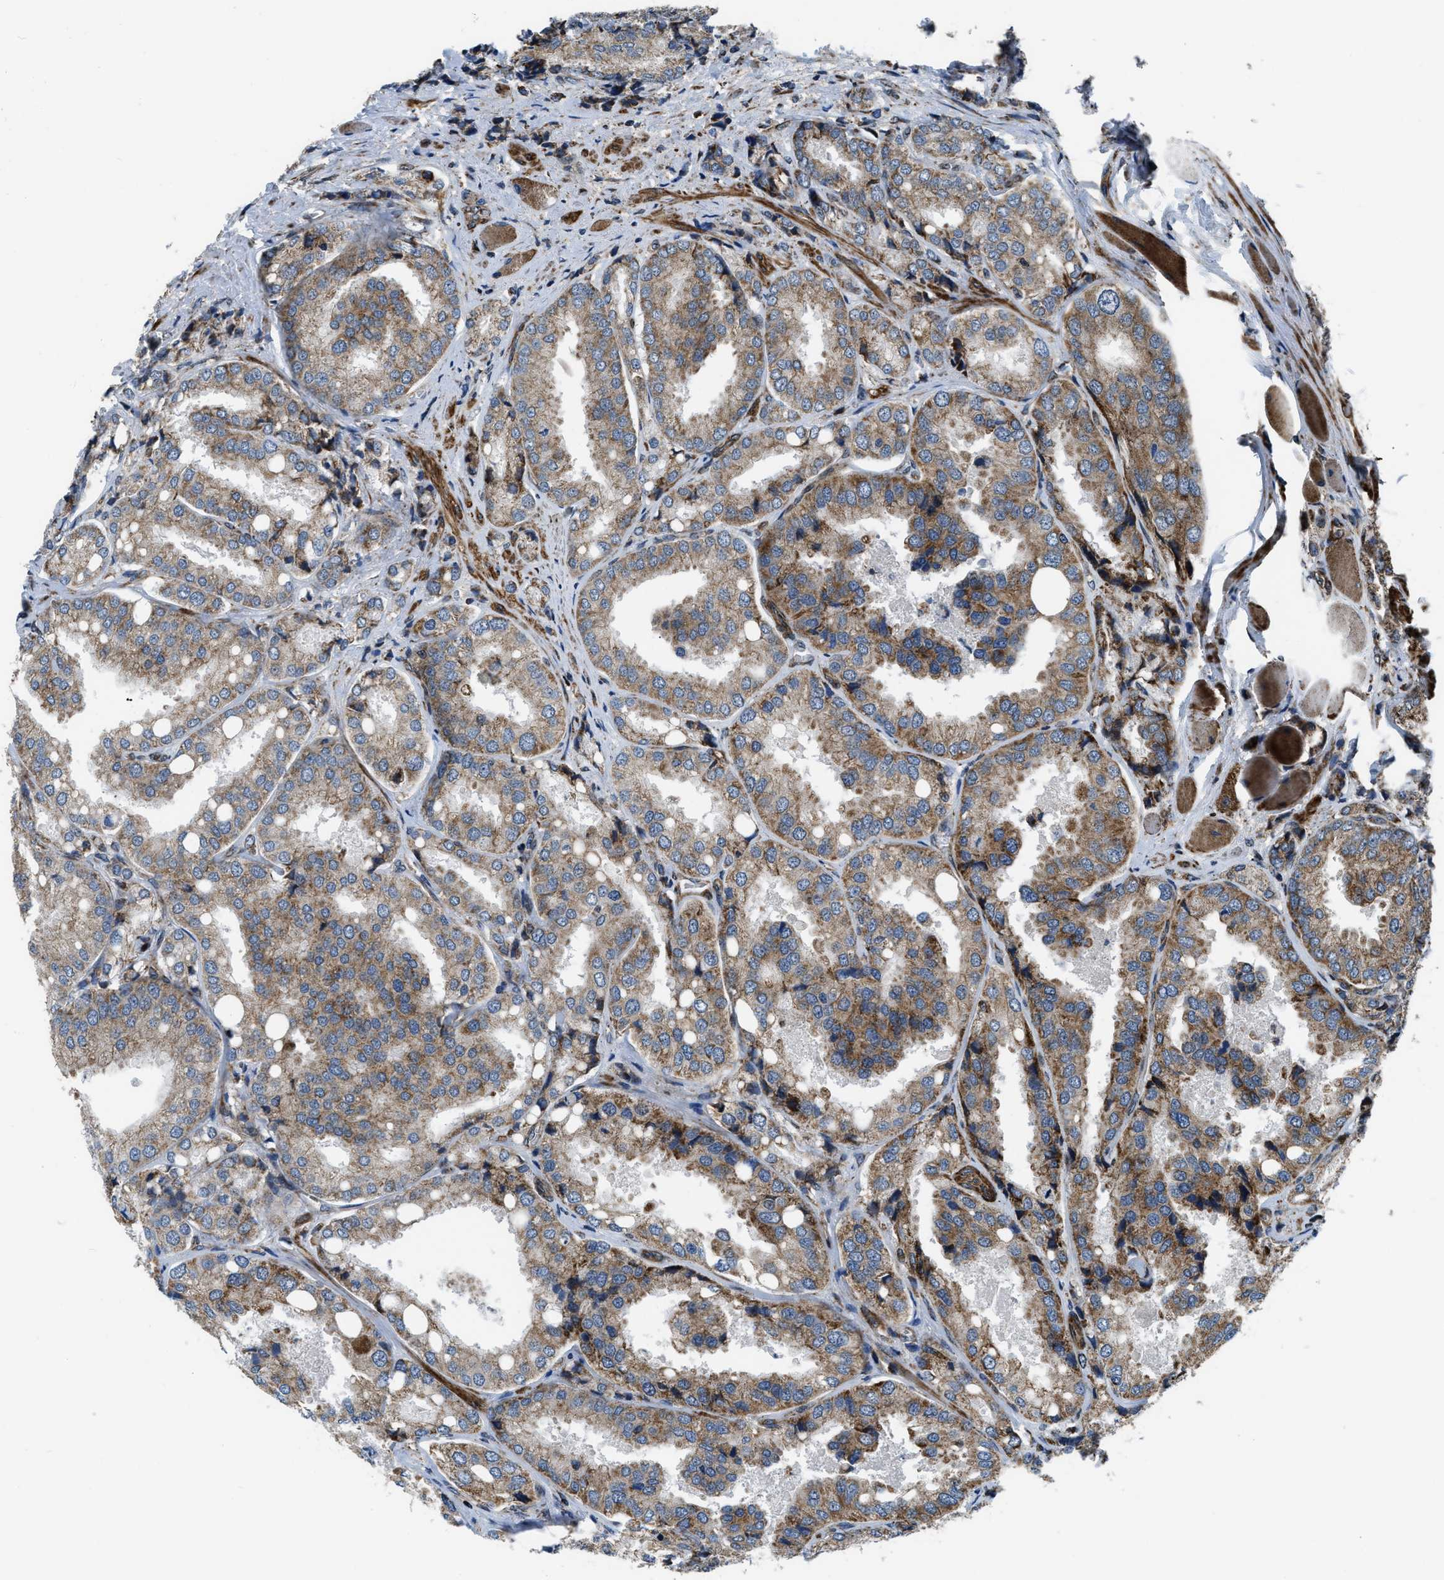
{"staining": {"intensity": "moderate", "quantity": ">75%", "location": "cytoplasmic/membranous"}, "tissue": "prostate cancer", "cell_type": "Tumor cells", "image_type": "cancer", "snomed": [{"axis": "morphology", "description": "Adenocarcinoma, High grade"}, {"axis": "topography", "description": "Prostate"}], "caption": "Protein staining displays moderate cytoplasmic/membranous expression in about >75% of tumor cells in prostate high-grade adenocarcinoma.", "gene": "GSDME", "patient": {"sex": "male", "age": 50}}